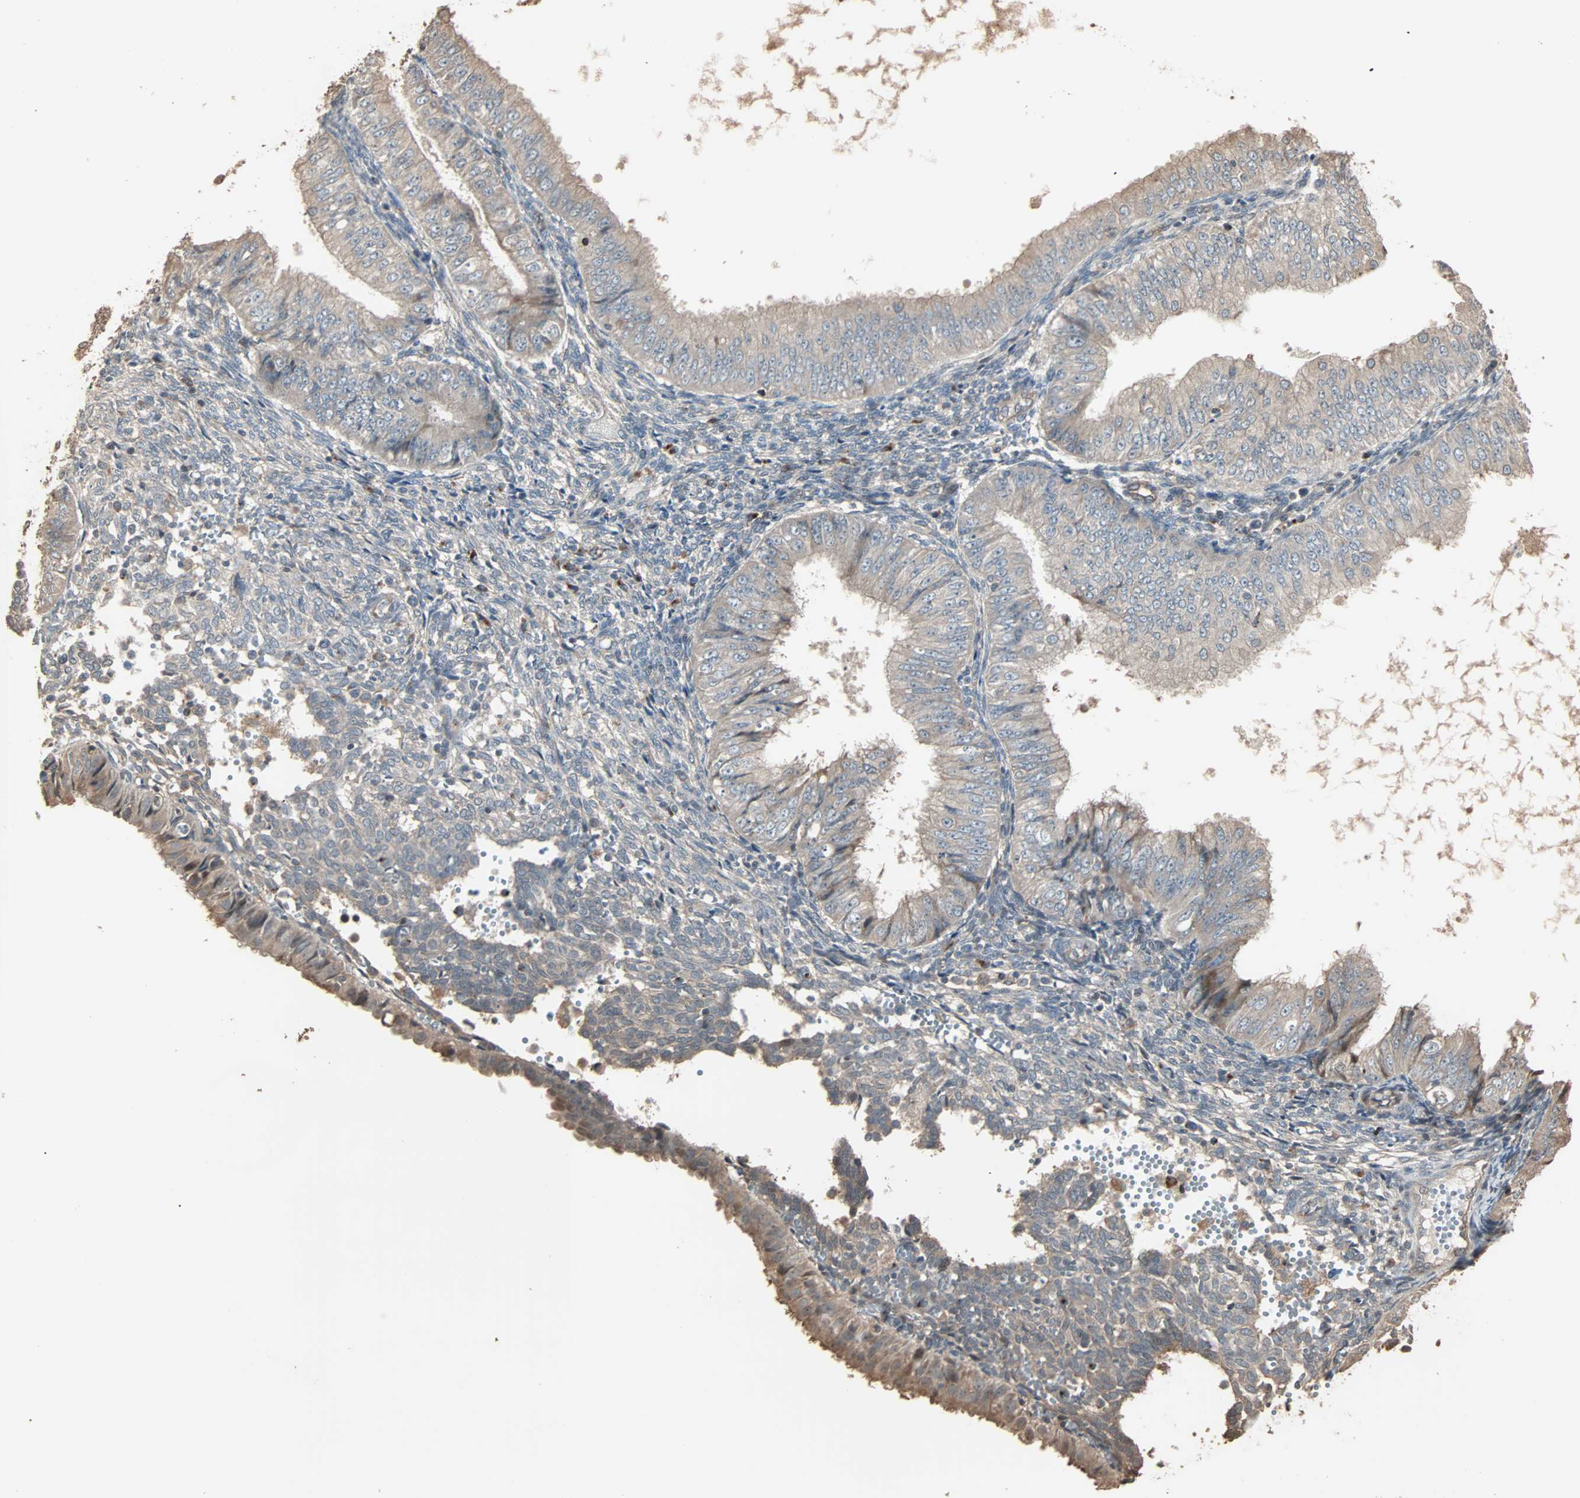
{"staining": {"intensity": "weak", "quantity": ">75%", "location": "cytoplasmic/membranous"}, "tissue": "endometrial cancer", "cell_type": "Tumor cells", "image_type": "cancer", "snomed": [{"axis": "morphology", "description": "Normal tissue, NOS"}, {"axis": "morphology", "description": "Adenocarcinoma, NOS"}, {"axis": "topography", "description": "Endometrium"}], "caption": "The histopathology image demonstrates staining of endometrial cancer, revealing weak cytoplasmic/membranous protein positivity (brown color) within tumor cells. The staining was performed using DAB to visualize the protein expression in brown, while the nuclei were stained in blue with hematoxylin (Magnification: 20x).", "gene": "CALCRL", "patient": {"sex": "female", "age": 53}}